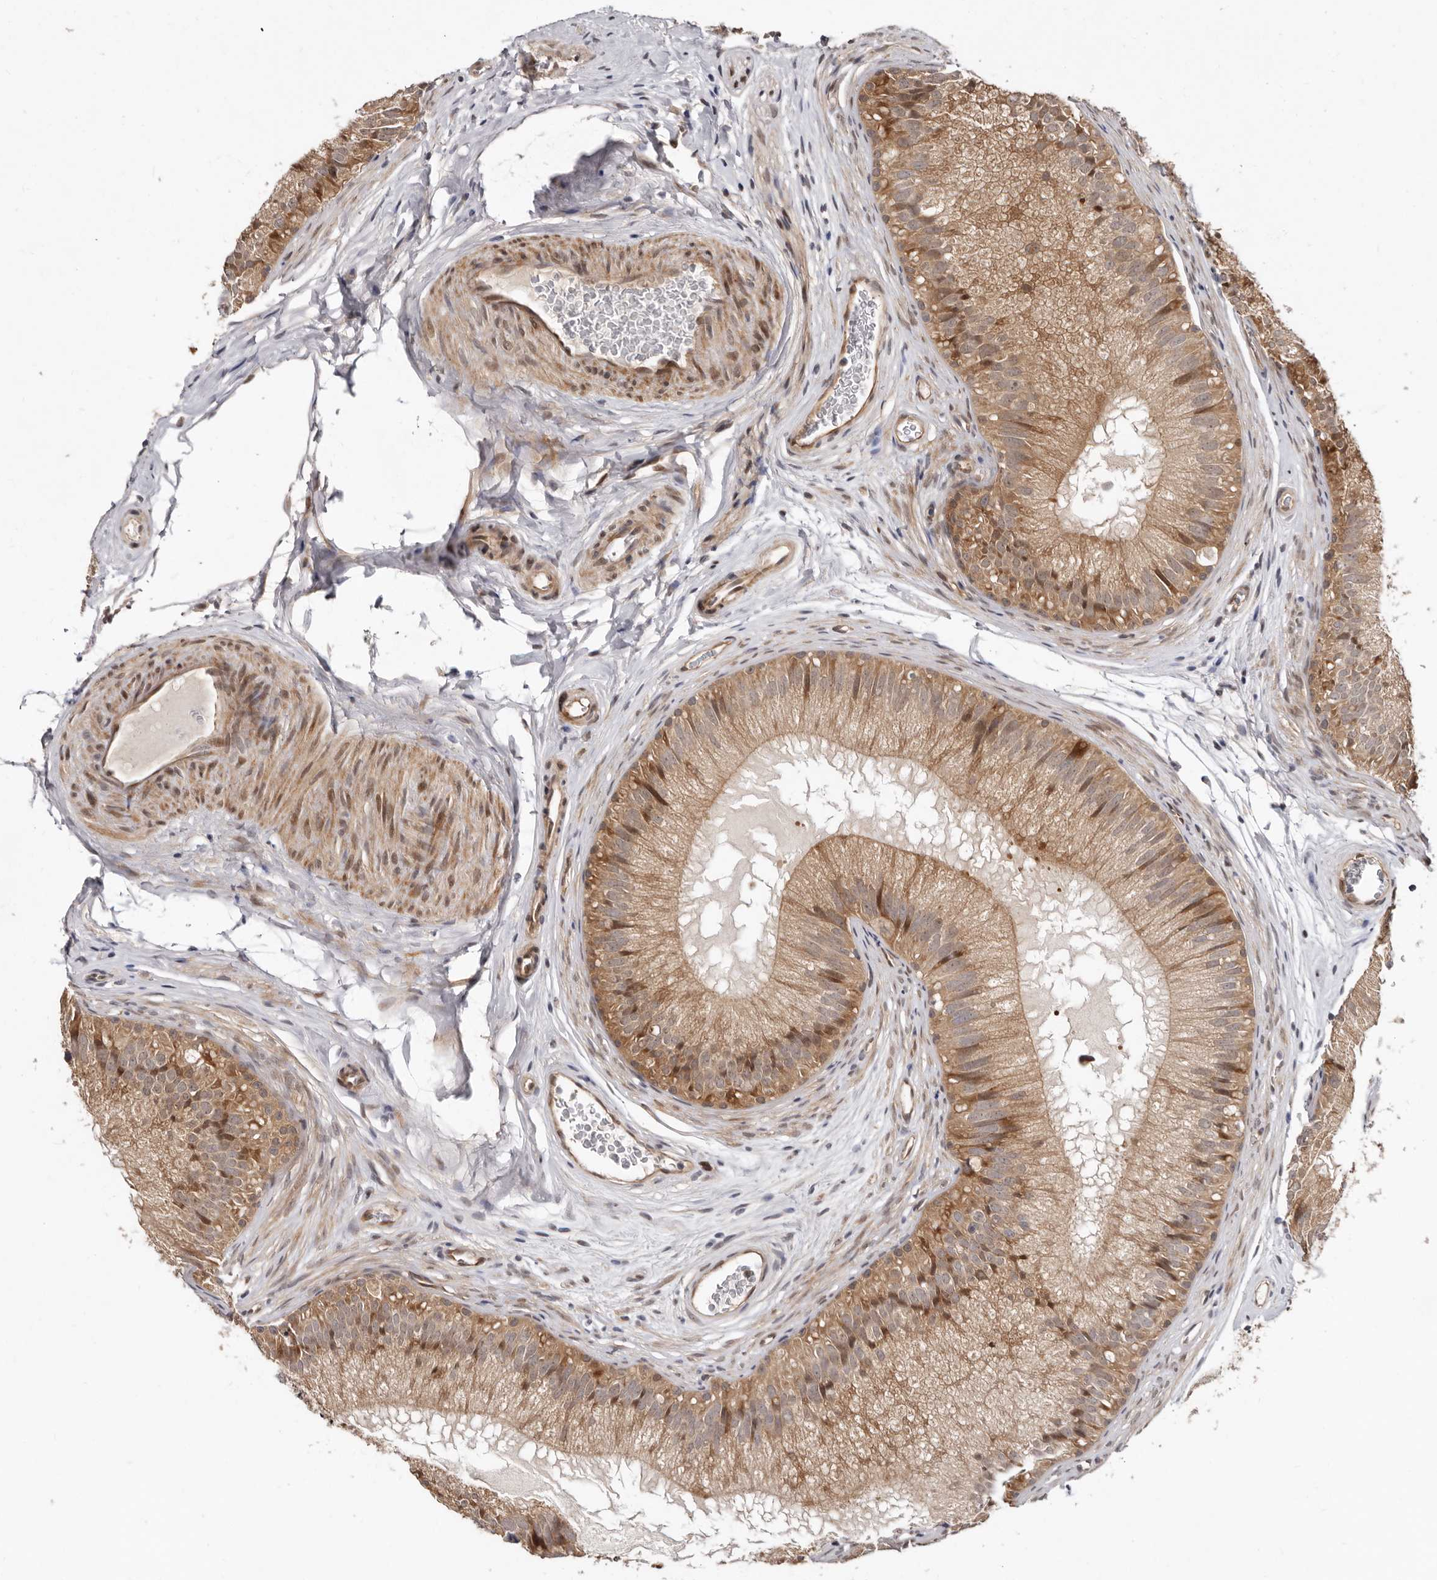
{"staining": {"intensity": "moderate", "quantity": ">75%", "location": "cytoplasmic/membranous"}, "tissue": "epididymis", "cell_type": "Glandular cells", "image_type": "normal", "snomed": [{"axis": "morphology", "description": "Normal tissue, NOS"}, {"axis": "topography", "description": "Epididymis"}], "caption": "Unremarkable epididymis shows moderate cytoplasmic/membranous positivity in about >75% of glandular cells, visualized by immunohistochemistry. The staining was performed using DAB, with brown indicating positive protein expression. Nuclei are stained blue with hematoxylin.", "gene": "SBDS", "patient": {"sex": "male", "age": 29}}